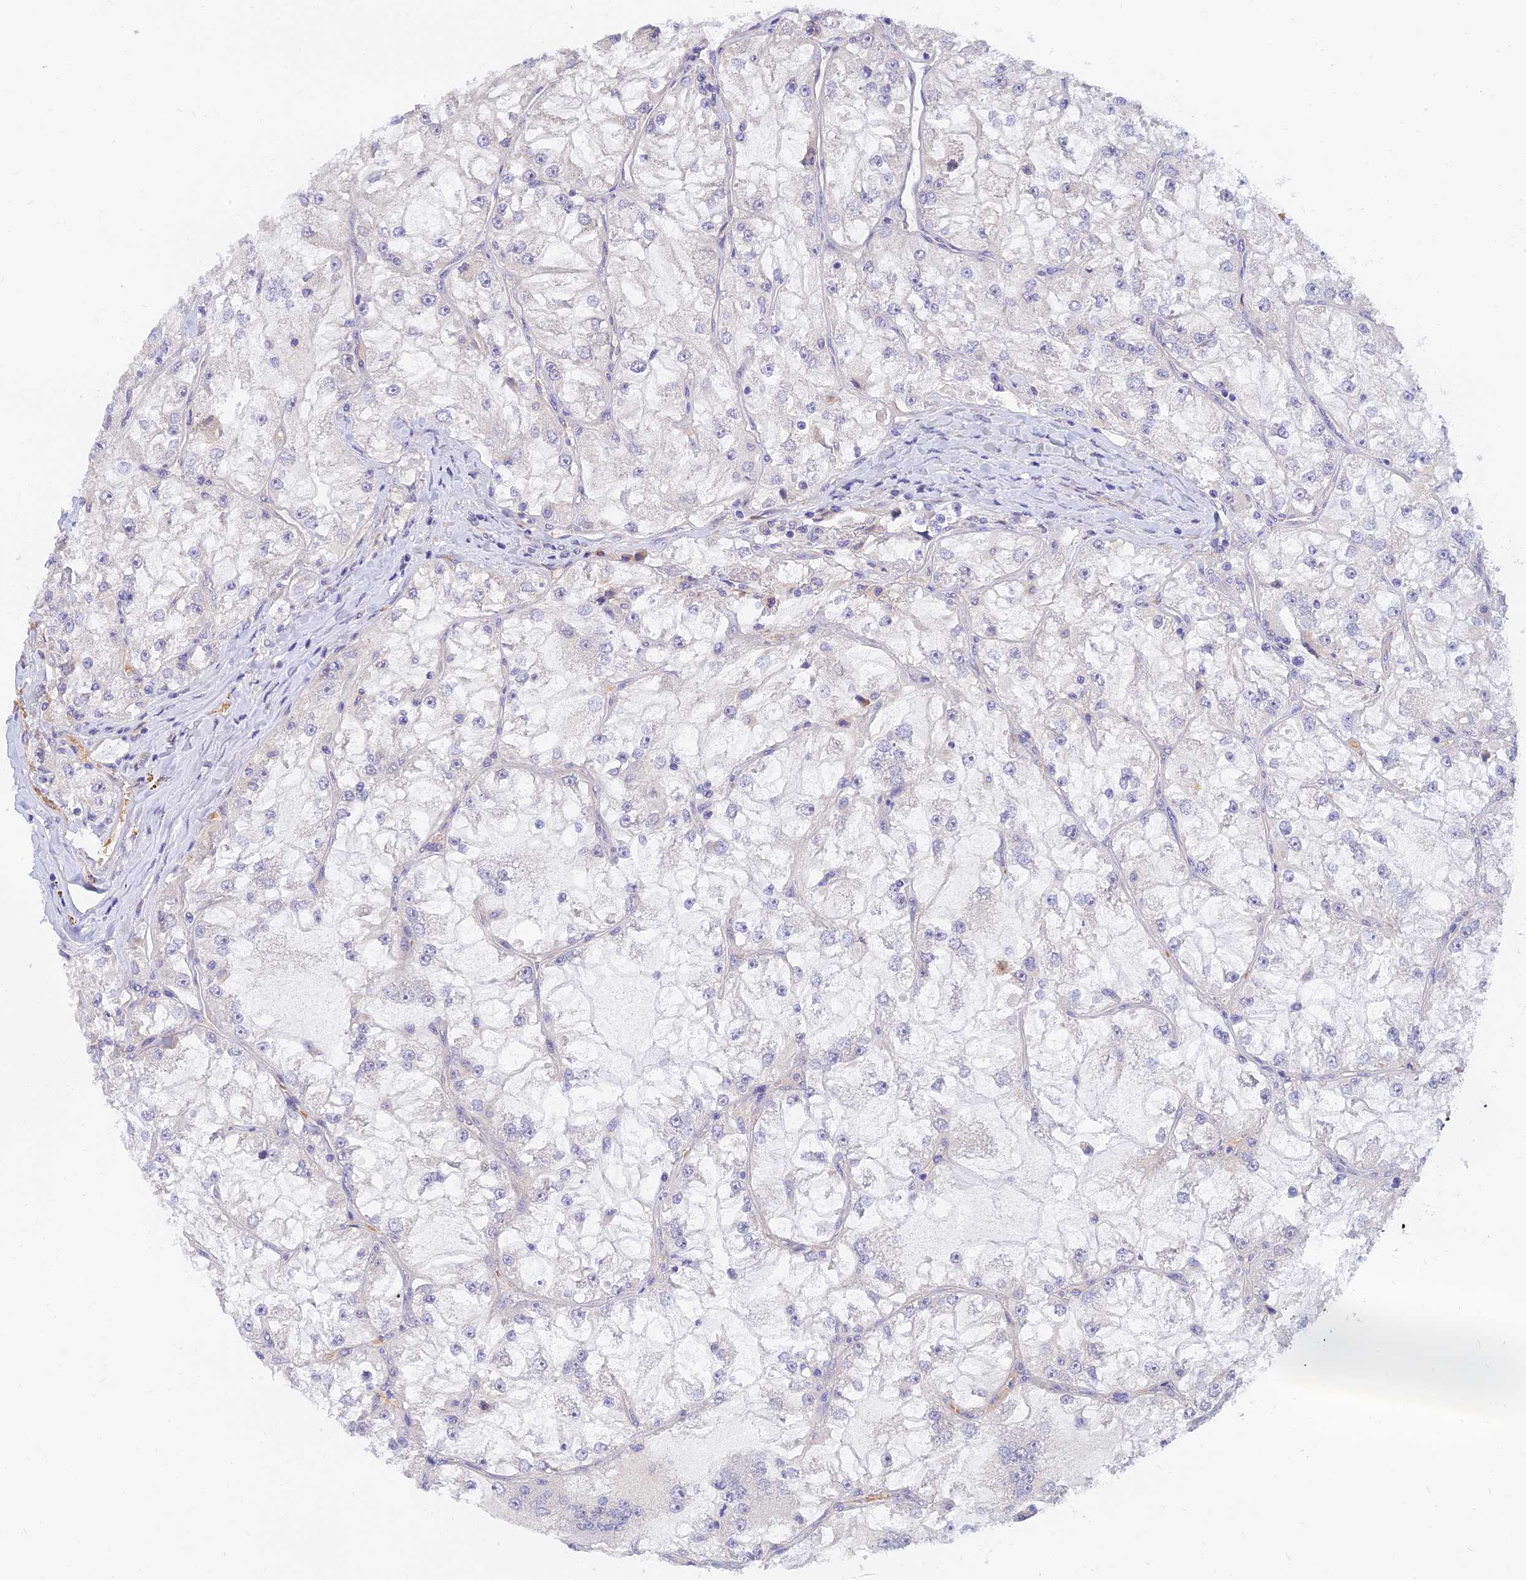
{"staining": {"intensity": "negative", "quantity": "none", "location": "none"}, "tissue": "renal cancer", "cell_type": "Tumor cells", "image_type": "cancer", "snomed": [{"axis": "morphology", "description": "Adenocarcinoma, NOS"}, {"axis": "topography", "description": "Kidney"}], "caption": "A histopathology image of human adenocarcinoma (renal) is negative for staining in tumor cells. (DAB immunohistochemistry with hematoxylin counter stain).", "gene": "ANKS4B", "patient": {"sex": "female", "age": 72}}